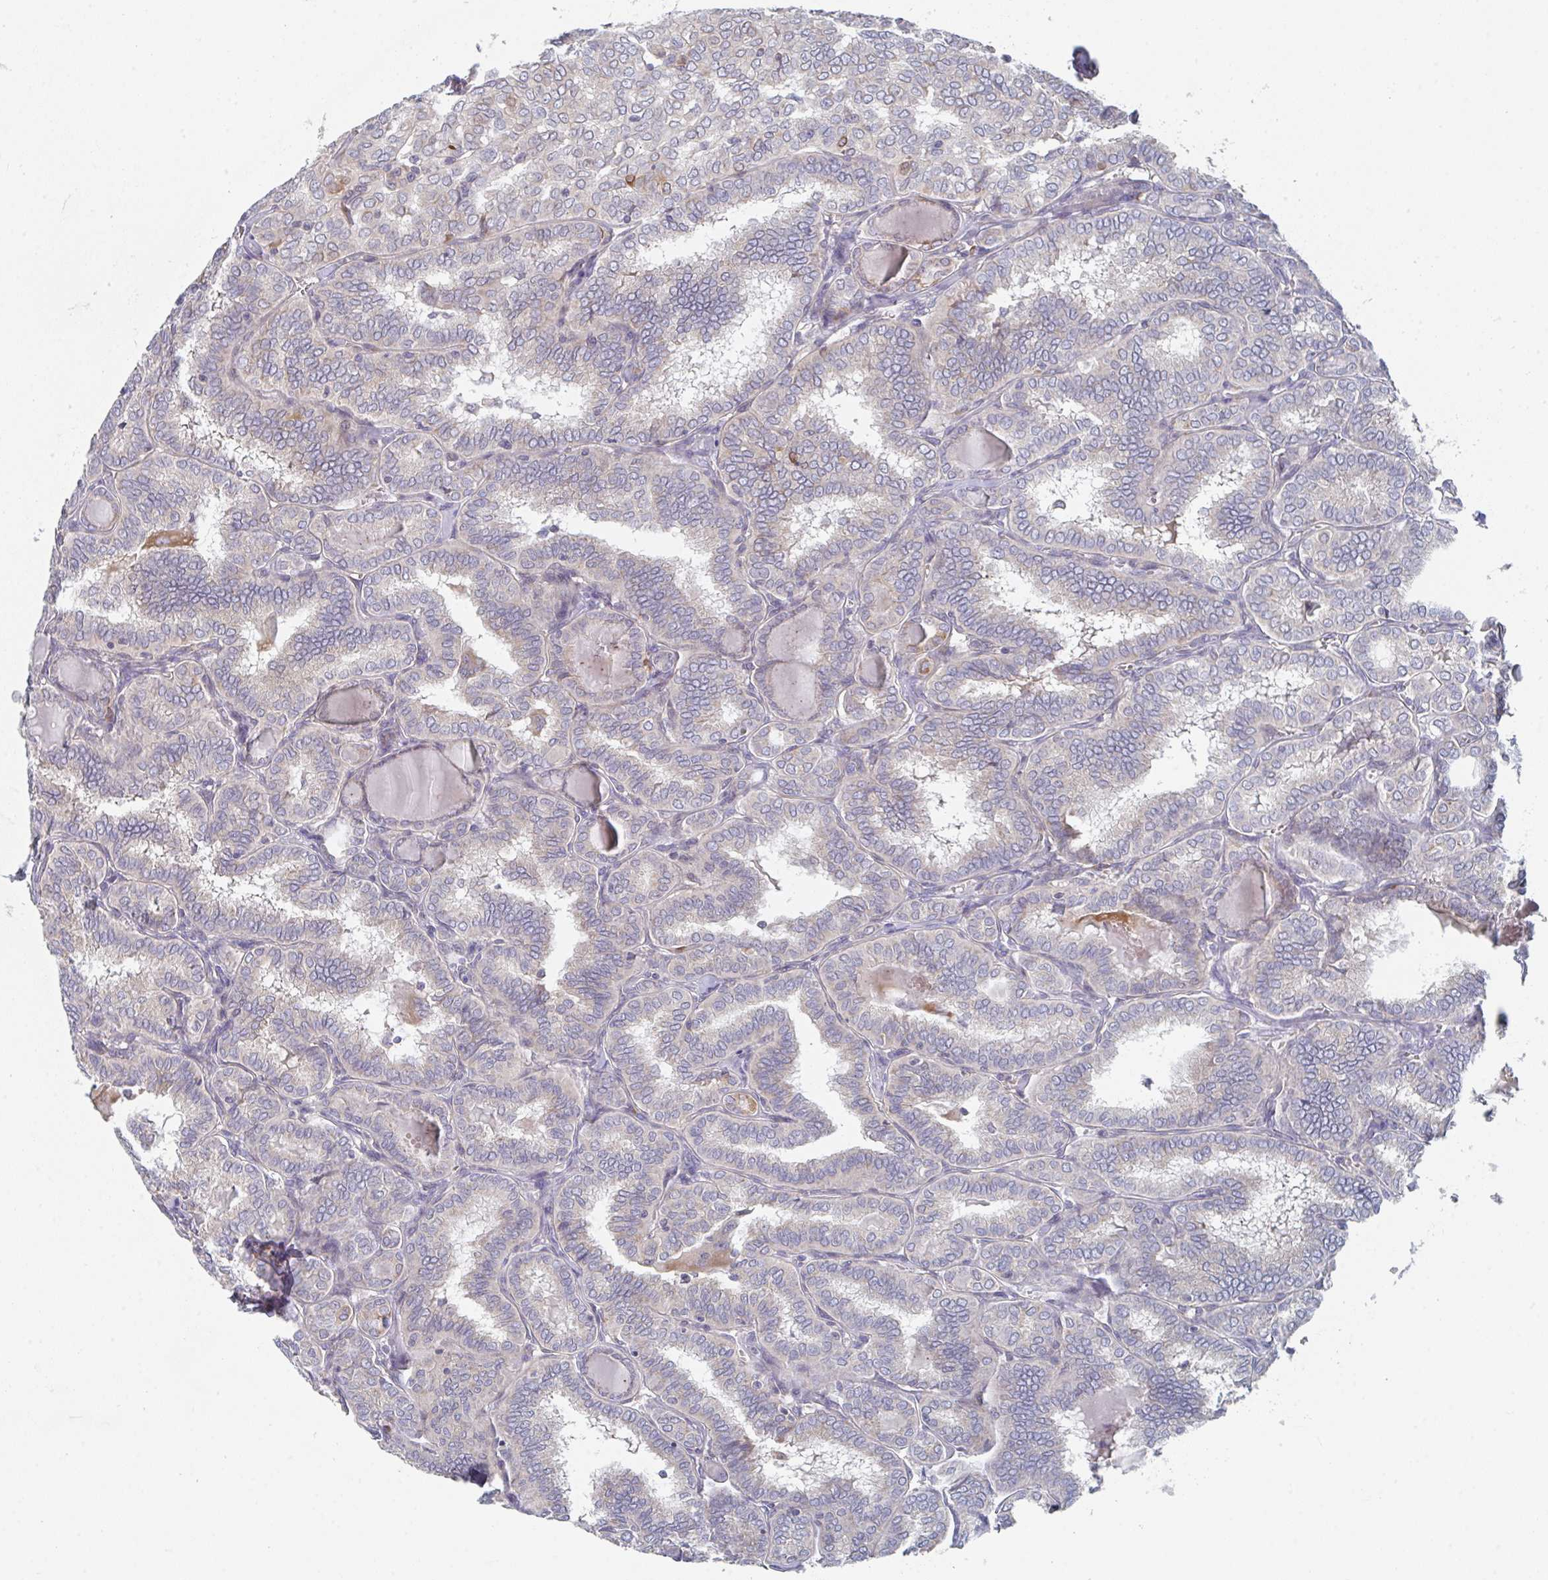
{"staining": {"intensity": "negative", "quantity": "none", "location": "none"}, "tissue": "thyroid cancer", "cell_type": "Tumor cells", "image_type": "cancer", "snomed": [{"axis": "morphology", "description": "Papillary adenocarcinoma, NOS"}, {"axis": "topography", "description": "Thyroid gland"}], "caption": "The photomicrograph displays no staining of tumor cells in thyroid cancer (papillary adenocarcinoma).", "gene": "ELOVL1", "patient": {"sex": "female", "age": 30}}